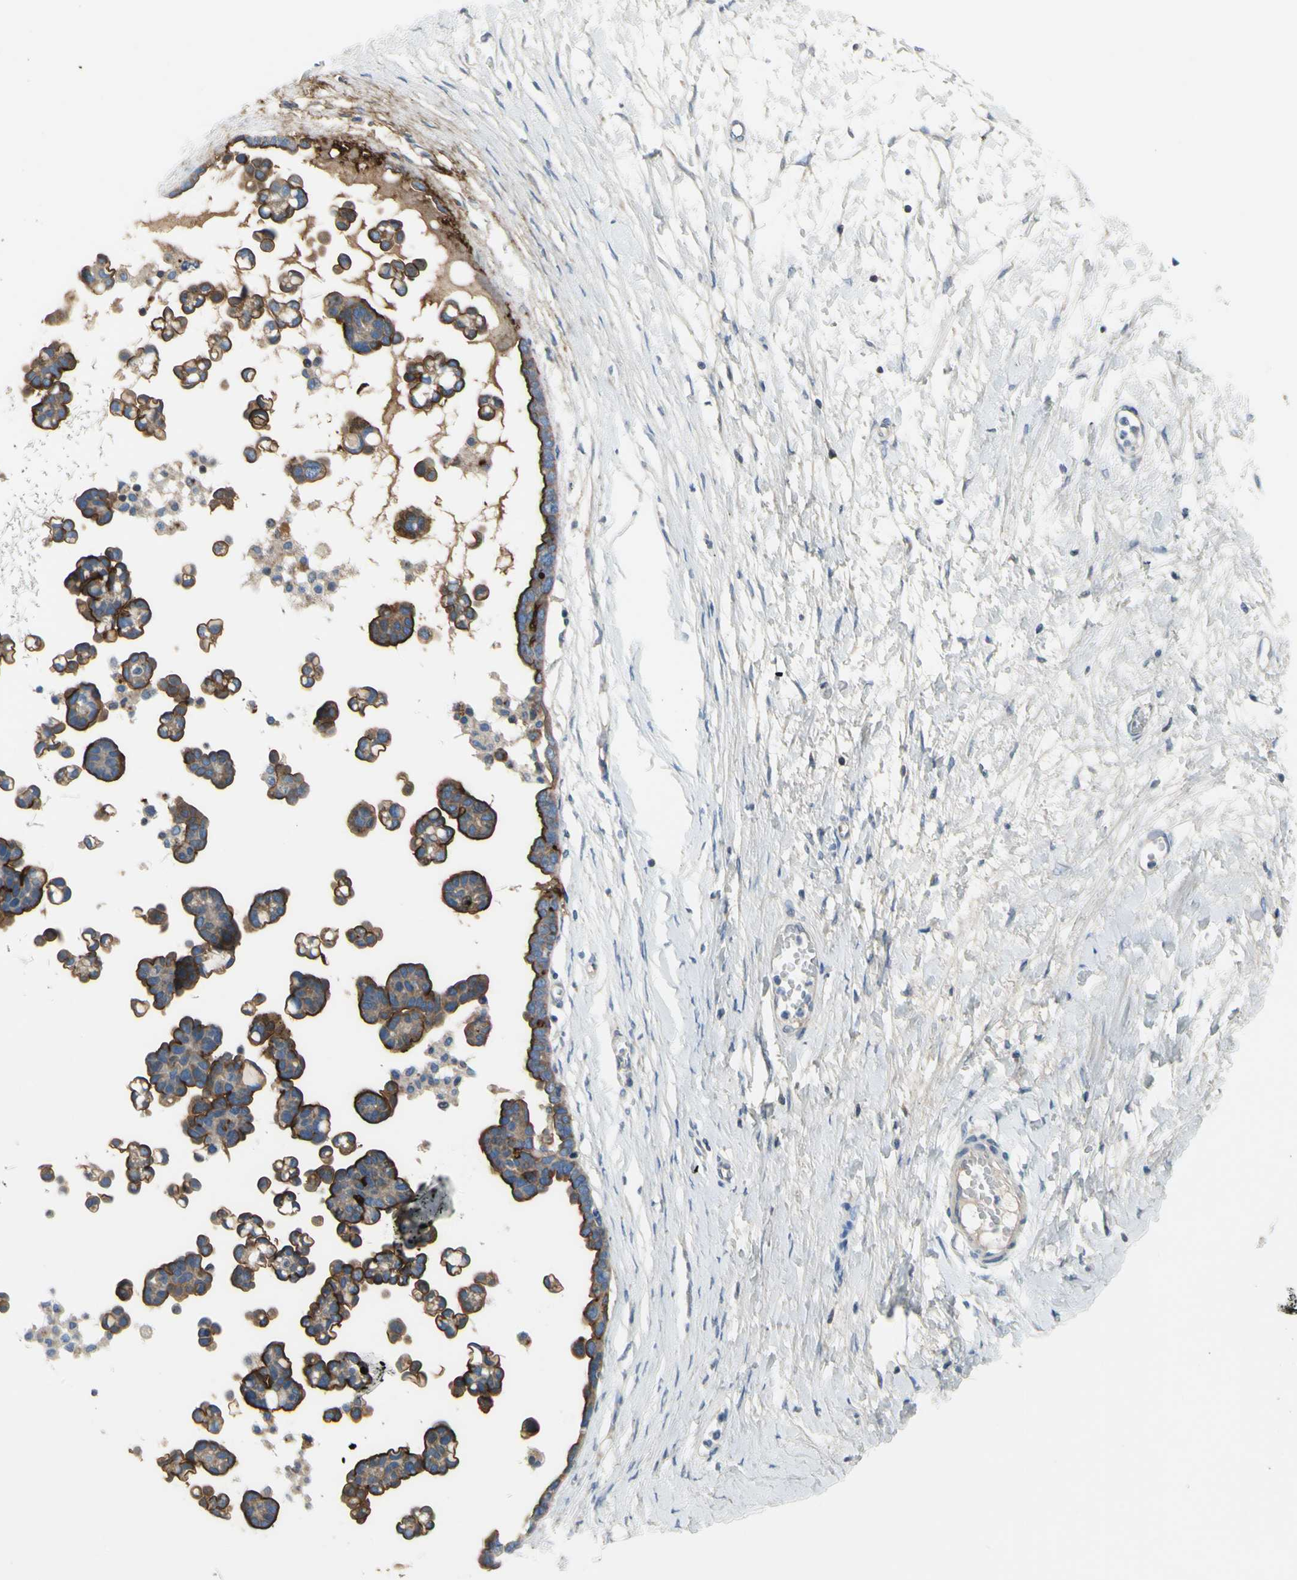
{"staining": {"intensity": "moderate", "quantity": ">75%", "location": "cytoplasmic/membranous"}, "tissue": "ovarian cancer", "cell_type": "Tumor cells", "image_type": "cancer", "snomed": [{"axis": "morphology", "description": "Cystadenocarcinoma, serous, NOS"}, {"axis": "topography", "description": "Ovary"}], "caption": "The immunohistochemical stain labels moderate cytoplasmic/membranous expression in tumor cells of ovarian serous cystadenocarcinoma tissue.", "gene": "MUC1", "patient": {"sex": "female", "age": 54}}